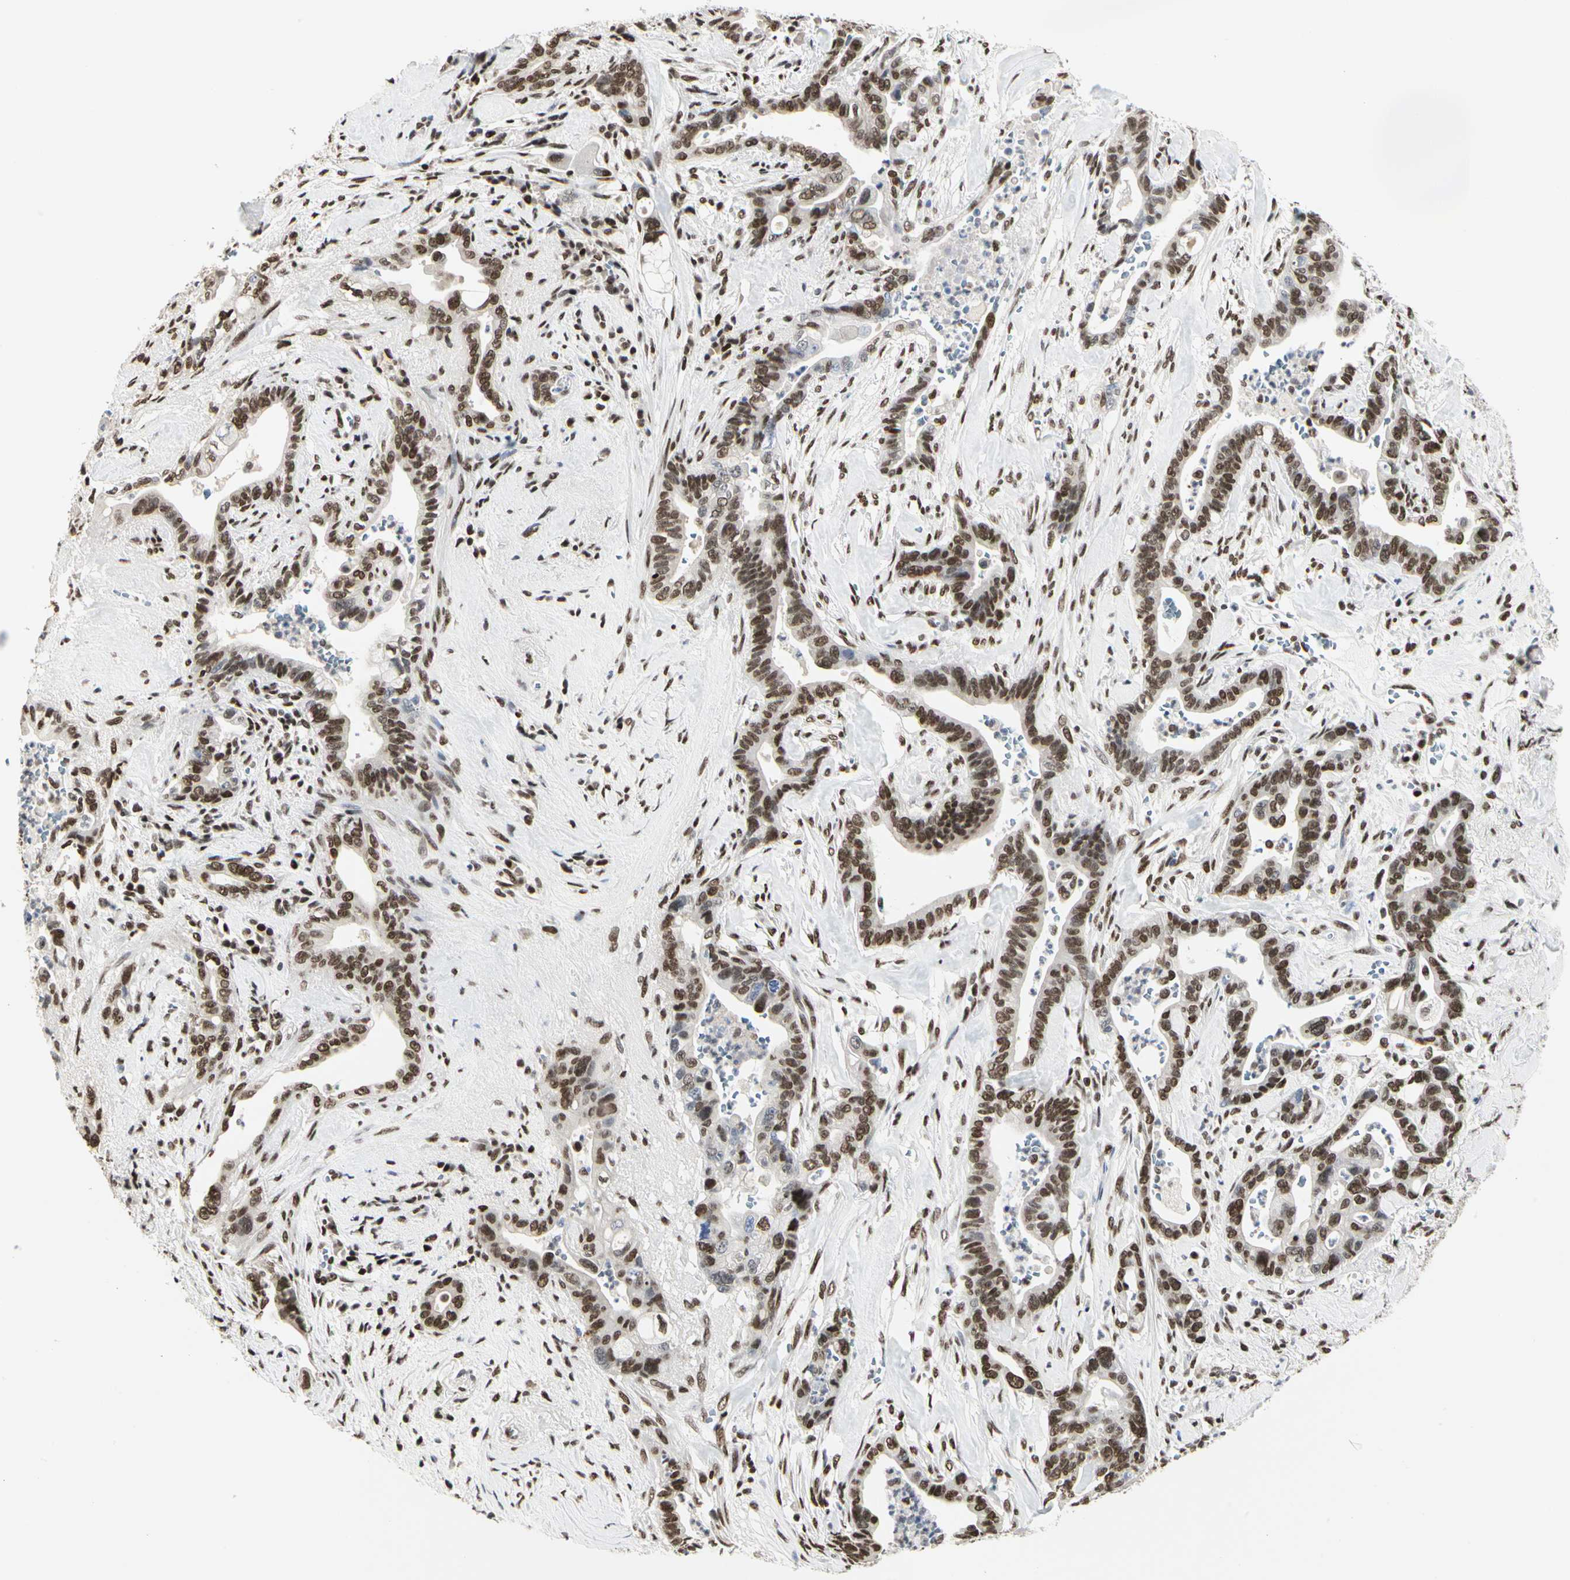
{"staining": {"intensity": "moderate", "quantity": ">75%", "location": "nuclear"}, "tissue": "pancreatic cancer", "cell_type": "Tumor cells", "image_type": "cancer", "snomed": [{"axis": "morphology", "description": "Adenocarcinoma, NOS"}, {"axis": "topography", "description": "Pancreas"}], "caption": "Human pancreatic cancer stained with a protein marker reveals moderate staining in tumor cells.", "gene": "PRMT3", "patient": {"sex": "male", "age": 70}}